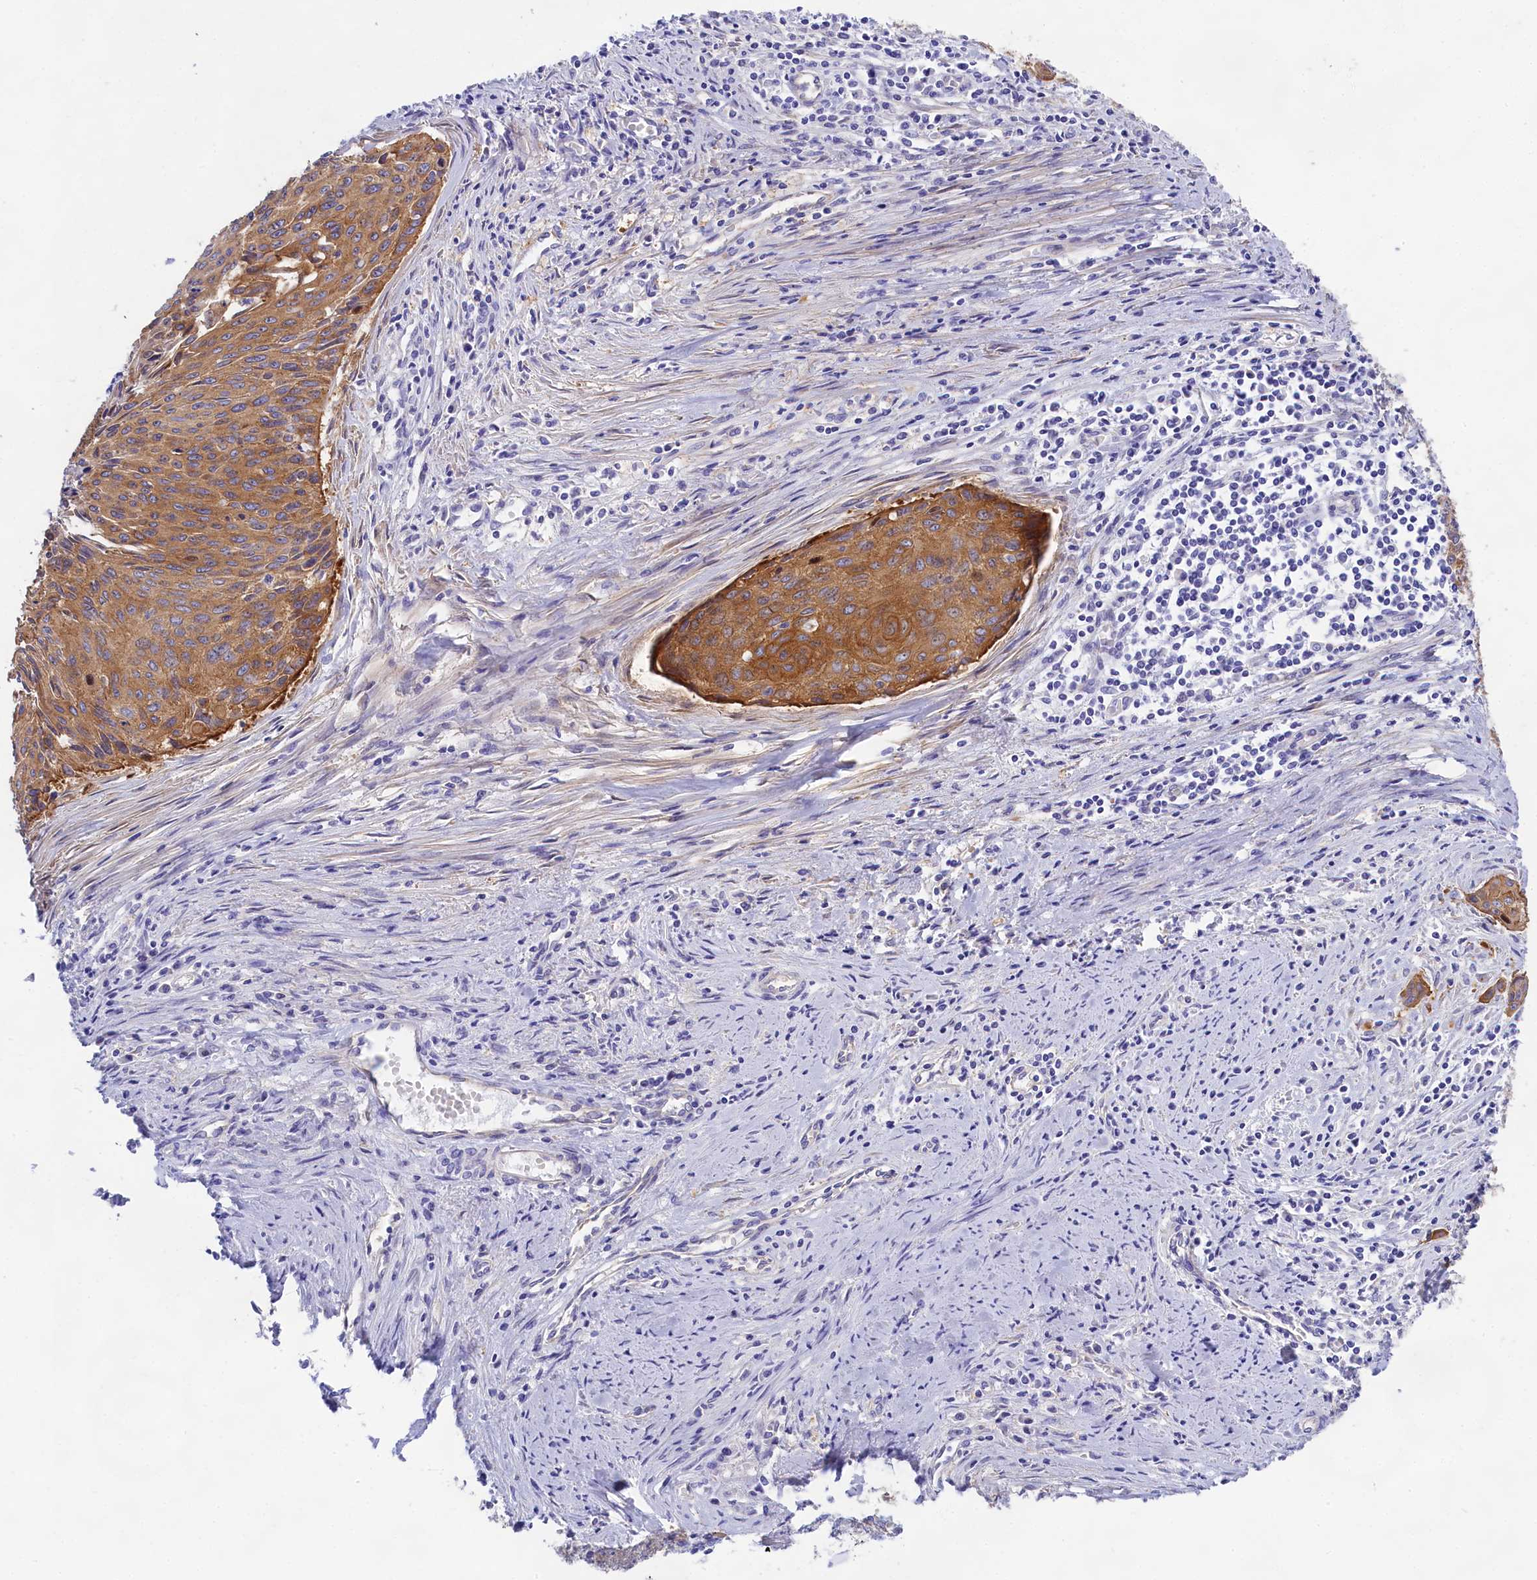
{"staining": {"intensity": "moderate", "quantity": ">75%", "location": "cytoplasmic/membranous"}, "tissue": "cervical cancer", "cell_type": "Tumor cells", "image_type": "cancer", "snomed": [{"axis": "morphology", "description": "Squamous cell carcinoma, NOS"}, {"axis": "topography", "description": "Cervix"}], "caption": "Approximately >75% of tumor cells in cervical cancer (squamous cell carcinoma) exhibit moderate cytoplasmic/membranous protein positivity as visualized by brown immunohistochemical staining.", "gene": "PPP1R13L", "patient": {"sex": "female", "age": 55}}